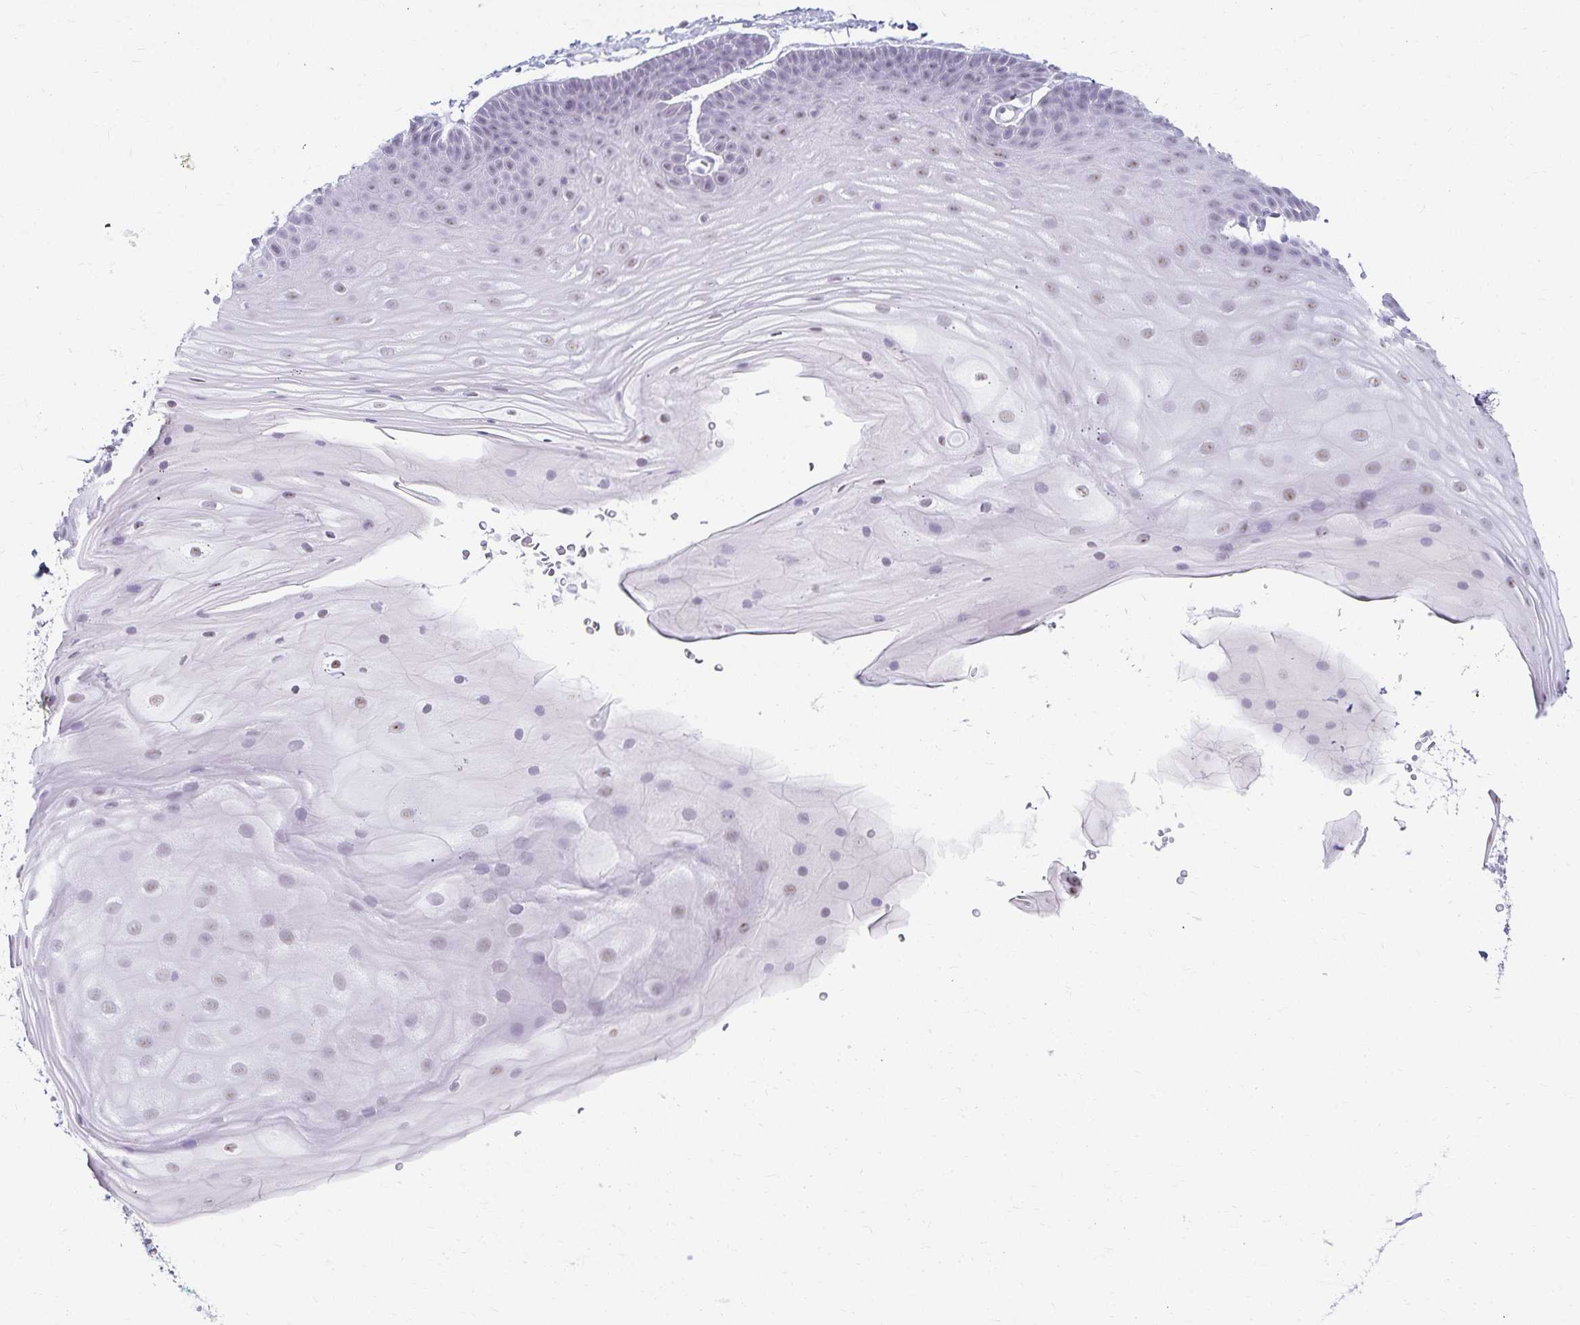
{"staining": {"intensity": "negative", "quantity": "none", "location": "none"}, "tissue": "skin", "cell_type": "Epidermal cells", "image_type": "normal", "snomed": [{"axis": "morphology", "description": "Normal tissue, NOS"}, {"axis": "topography", "description": "Anal"}], "caption": "This is an immunohistochemistry photomicrograph of normal human skin. There is no staining in epidermal cells.", "gene": "C20orf85", "patient": {"sex": "male", "age": 53}}